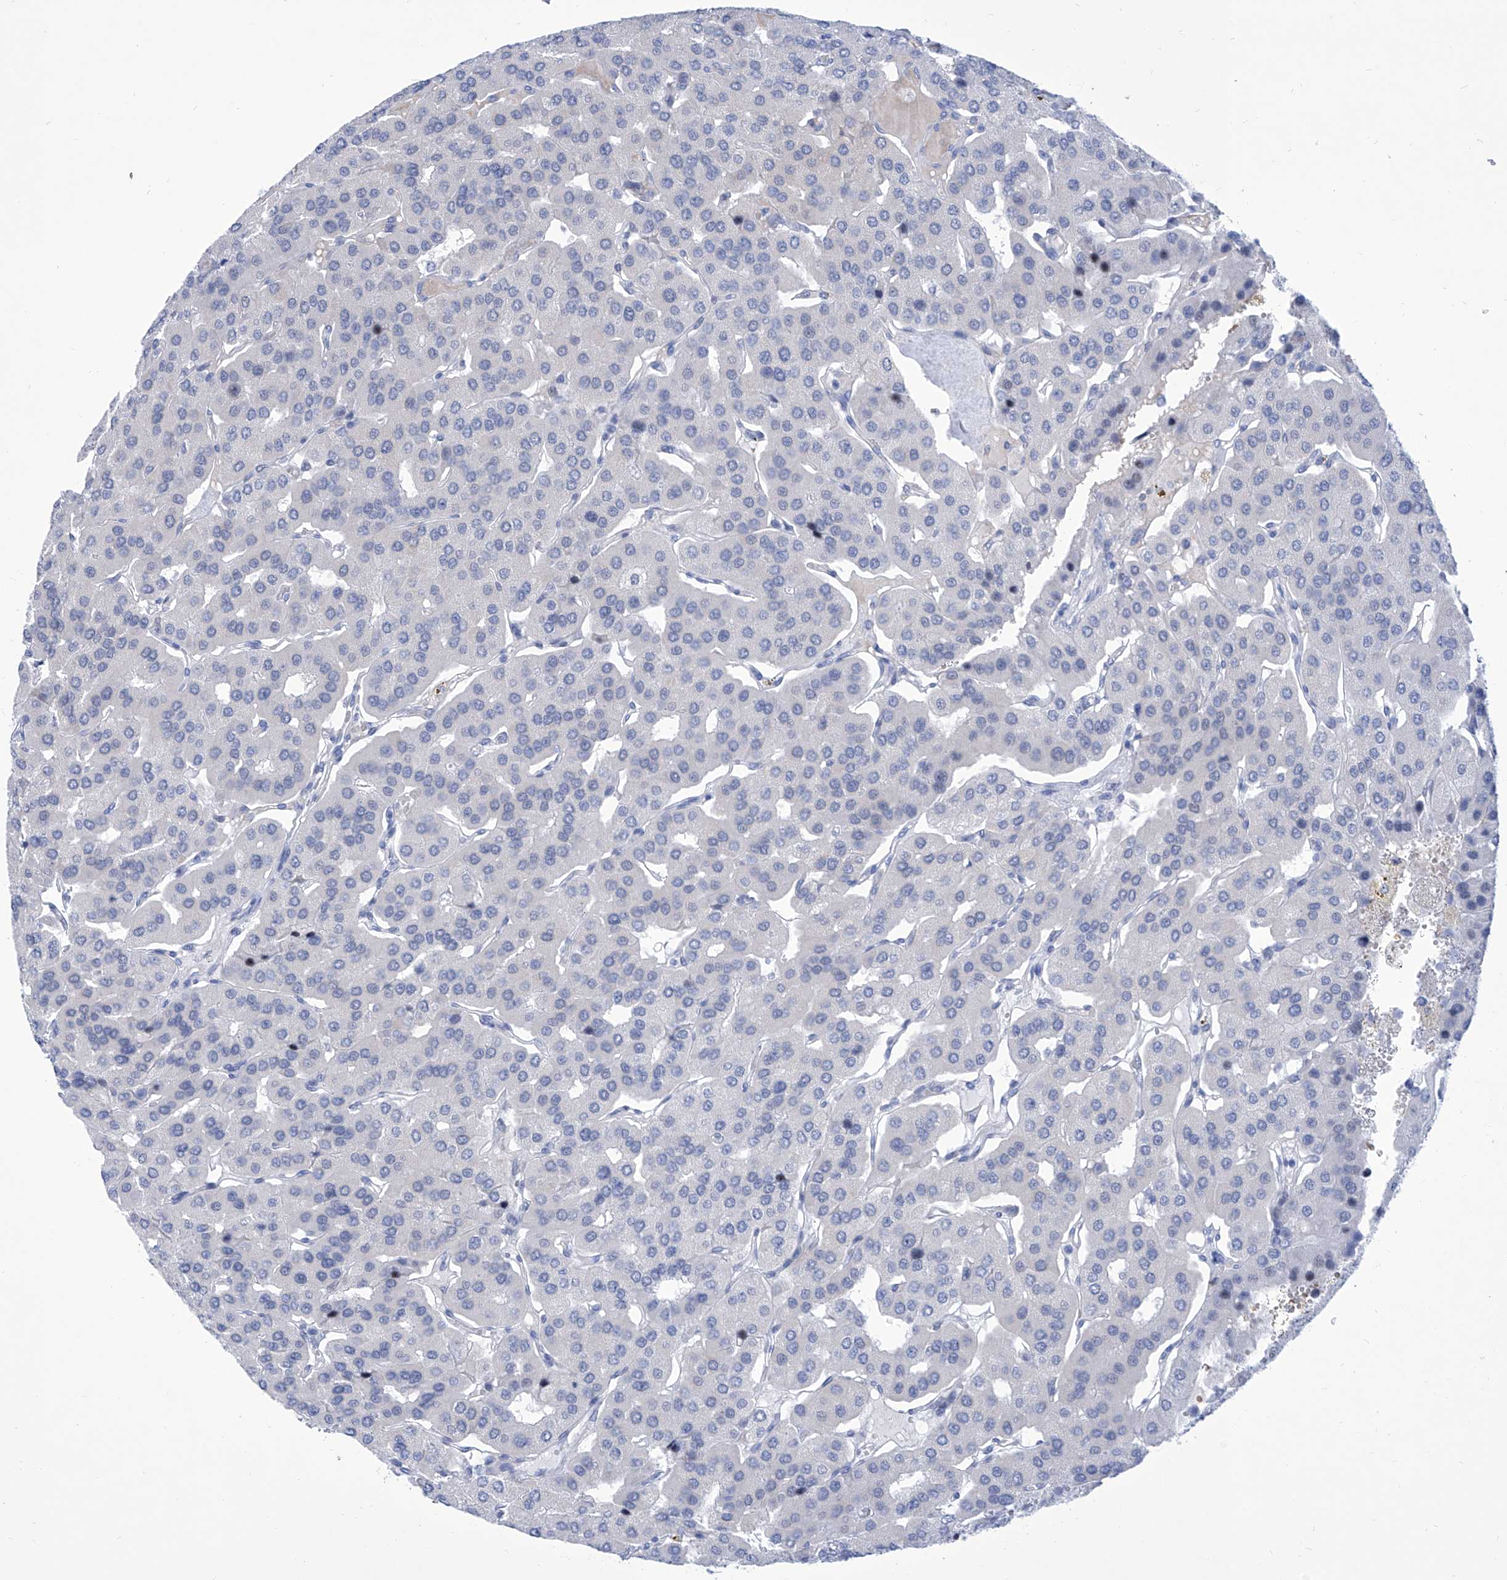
{"staining": {"intensity": "negative", "quantity": "none", "location": "none"}, "tissue": "parathyroid gland", "cell_type": "Glandular cells", "image_type": "normal", "snomed": [{"axis": "morphology", "description": "Normal tissue, NOS"}, {"axis": "morphology", "description": "Adenoma, NOS"}, {"axis": "topography", "description": "Parathyroid gland"}], "caption": "IHC of unremarkable human parathyroid gland displays no expression in glandular cells. (DAB (3,3'-diaminobenzidine) IHC visualized using brightfield microscopy, high magnification).", "gene": "SART1", "patient": {"sex": "female", "age": 86}}